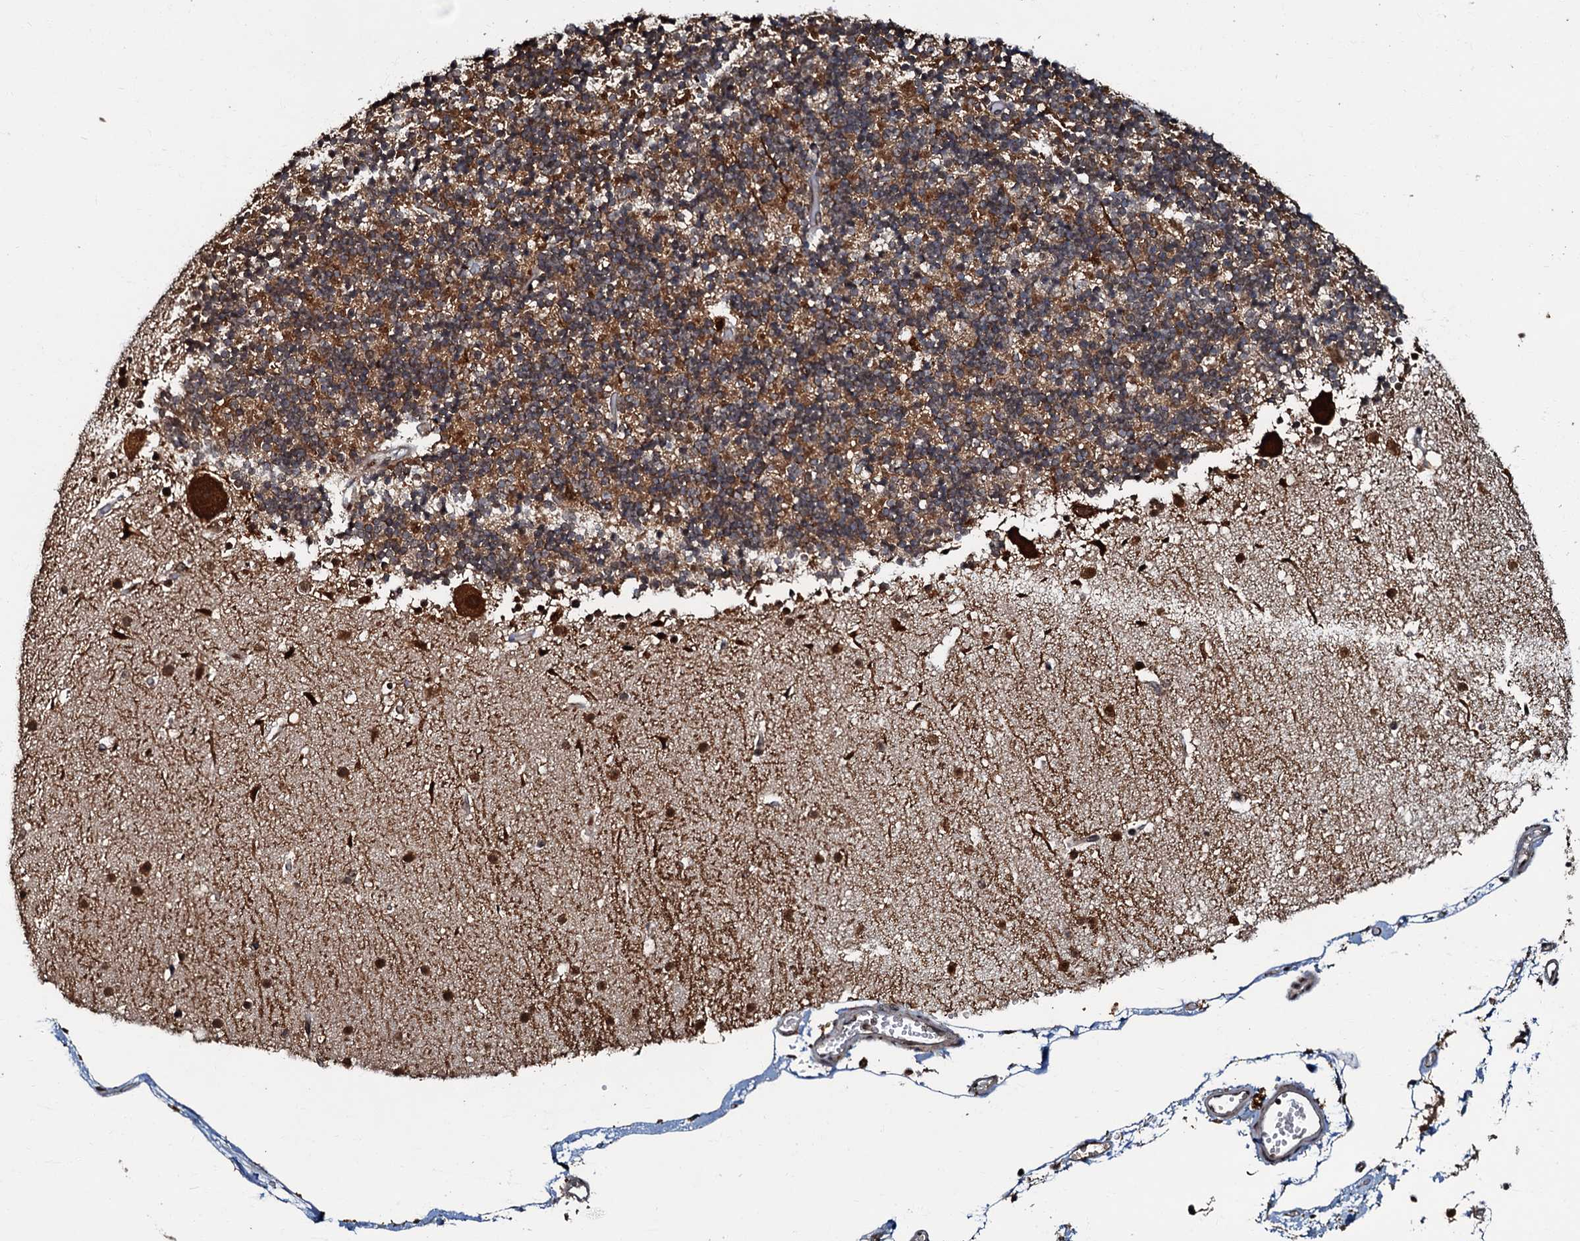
{"staining": {"intensity": "moderate", "quantity": ">75%", "location": "cytoplasmic/membranous"}, "tissue": "cerebellum", "cell_type": "Cells in granular layer", "image_type": "normal", "snomed": [{"axis": "morphology", "description": "Normal tissue, NOS"}, {"axis": "topography", "description": "Cerebellum"}], "caption": "Immunohistochemistry of unremarkable human cerebellum displays medium levels of moderate cytoplasmic/membranous staining in about >75% of cells in granular layer.", "gene": "C18orf32", "patient": {"sex": "male", "age": 57}}